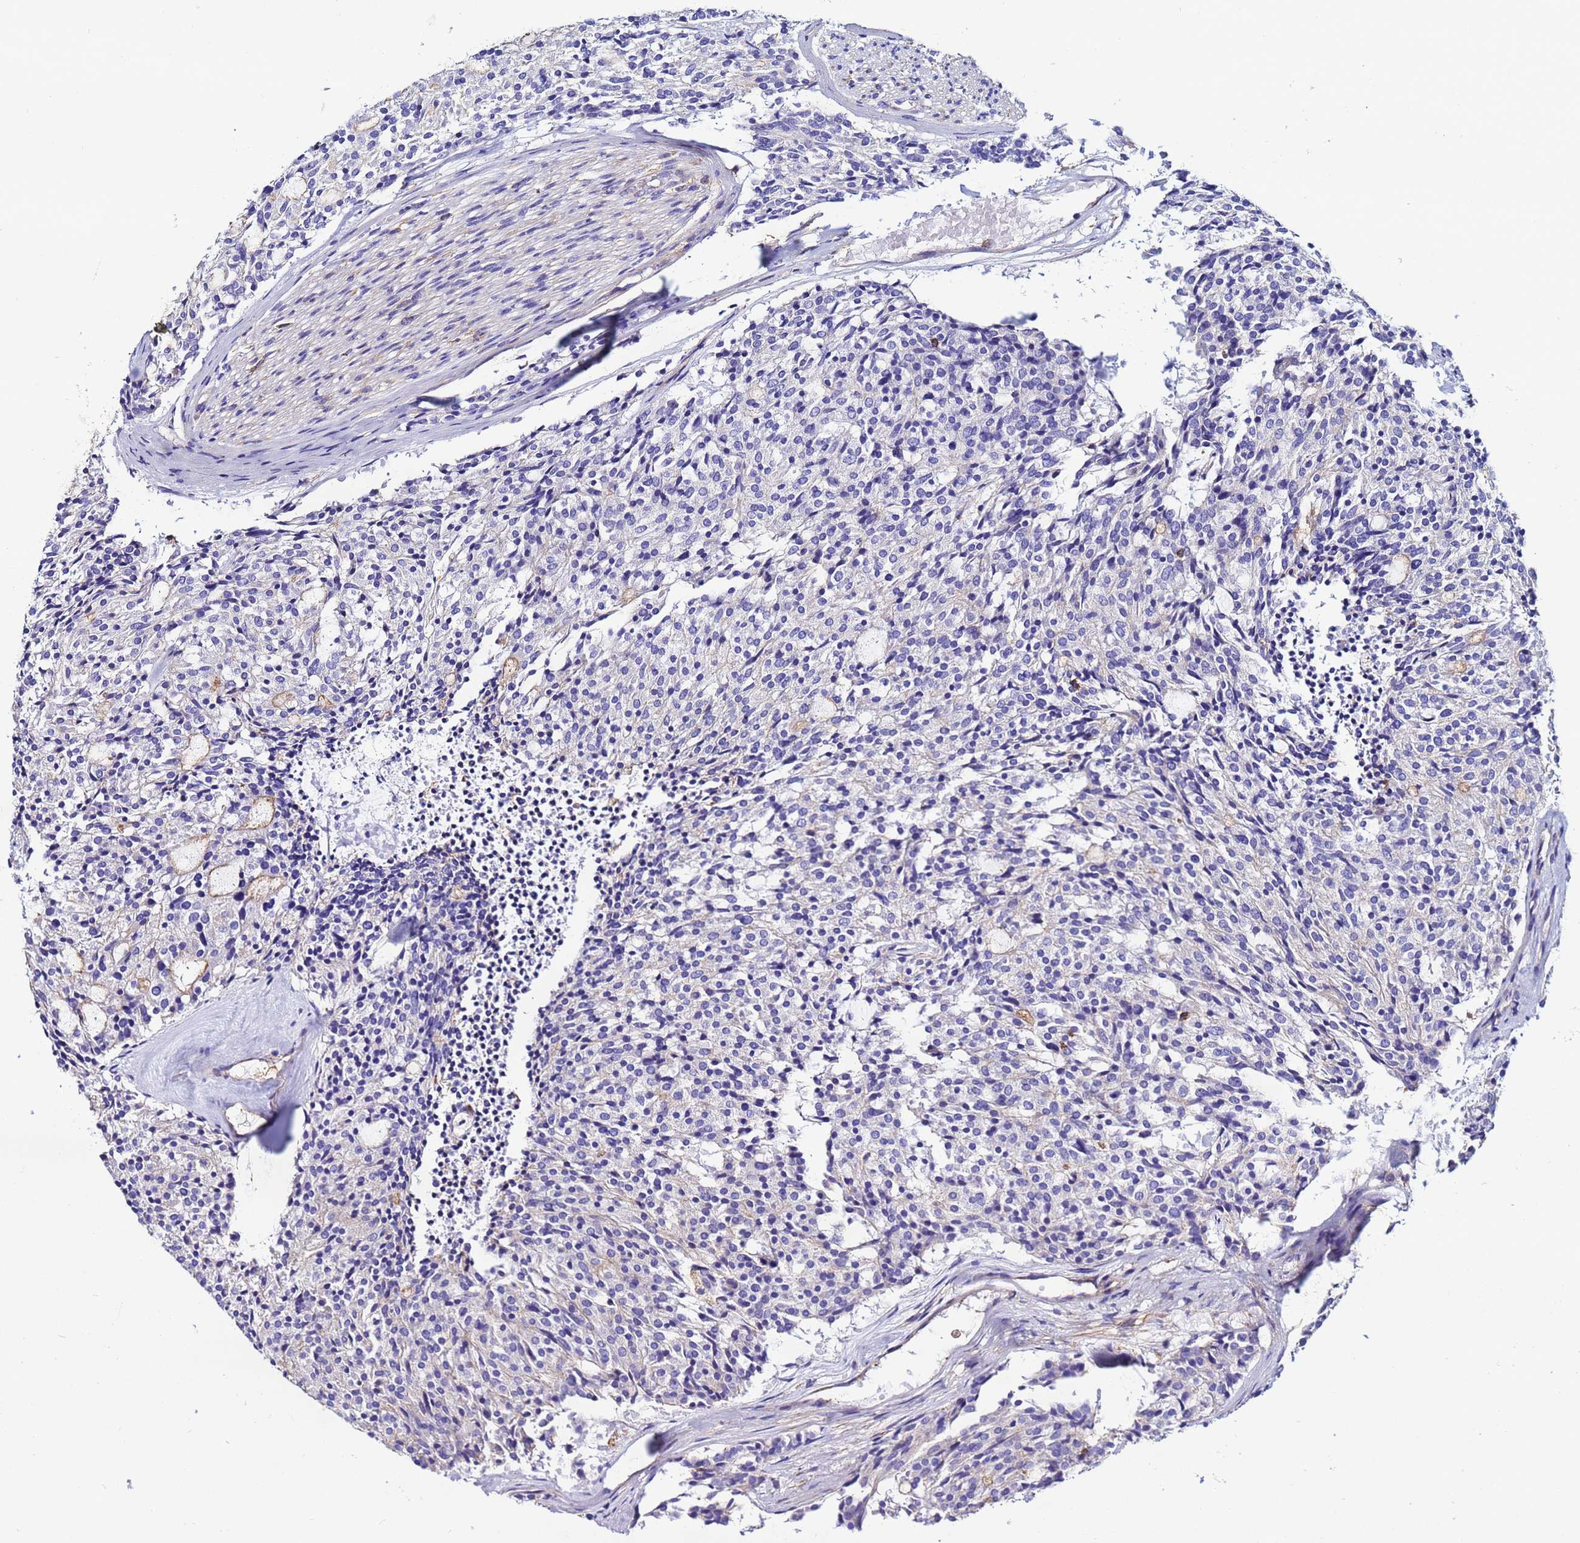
{"staining": {"intensity": "negative", "quantity": "none", "location": "none"}, "tissue": "carcinoid", "cell_type": "Tumor cells", "image_type": "cancer", "snomed": [{"axis": "morphology", "description": "Carcinoid, malignant, NOS"}, {"axis": "topography", "description": "Pancreas"}], "caption": "The histopathology image shows no significant positivity in tumor cells of carcinoid (malignant).", "gene": "ACTB", "patient": {"sex": "female", "age": 54}}